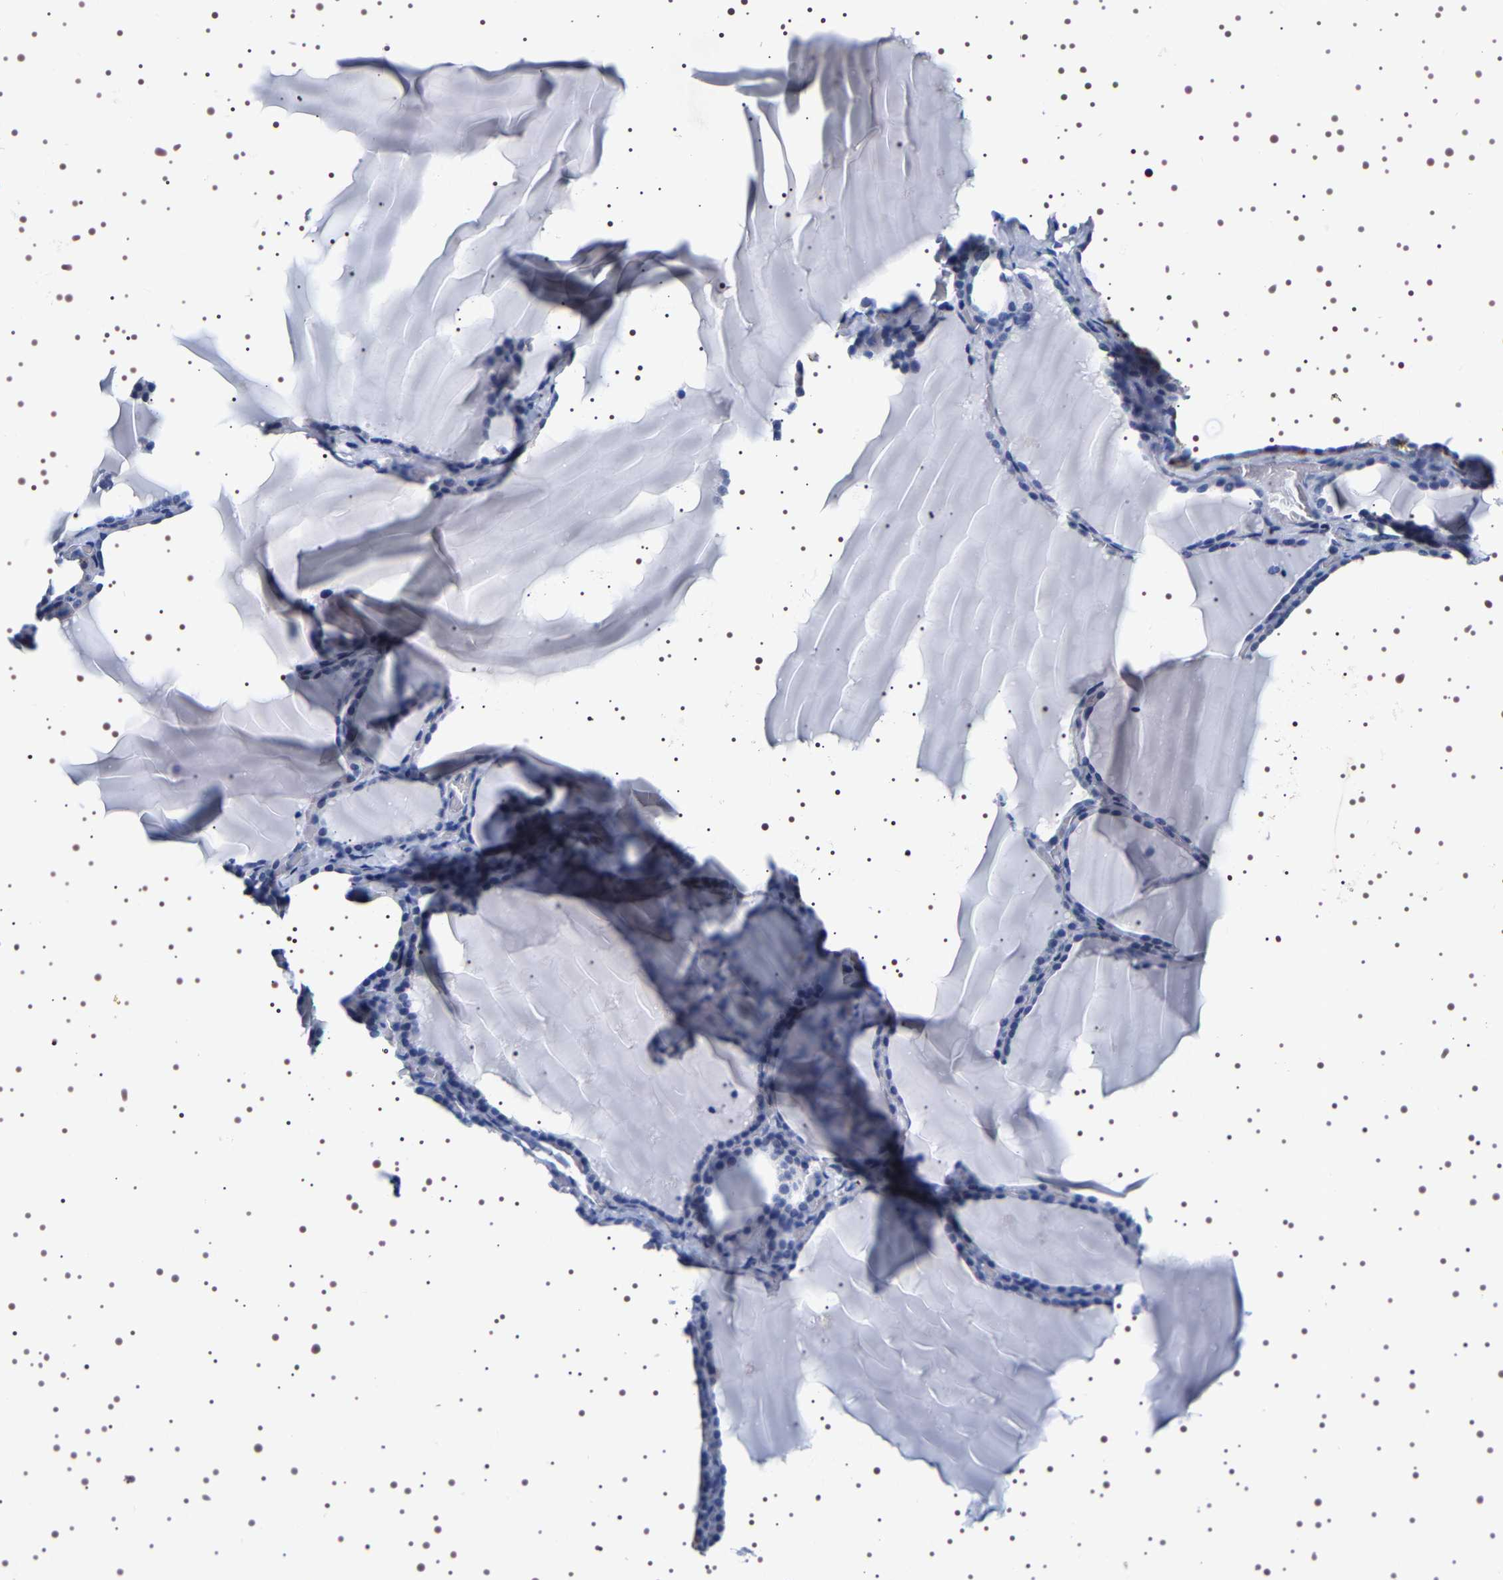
{"staining": {"intensity": "negative", "quantity": "none", "location": "none"}, "tissue": "thyroid gland", "cell_type": "Glandular cells", "image_type": "normal", "snomed": [{"axis": "morphology", "description": "Normal tissue, NOS"}, {"axis": "topography", "description": "Thyroid gland"}], "caption": "Glandular cells show no significant positivity in benign thyroid gland. (Brightfield microscopy of DAB immunohistochemistry at high magnification).", "gene": "UBQLN3", "patient": {"sex": "female", "age": 28}}